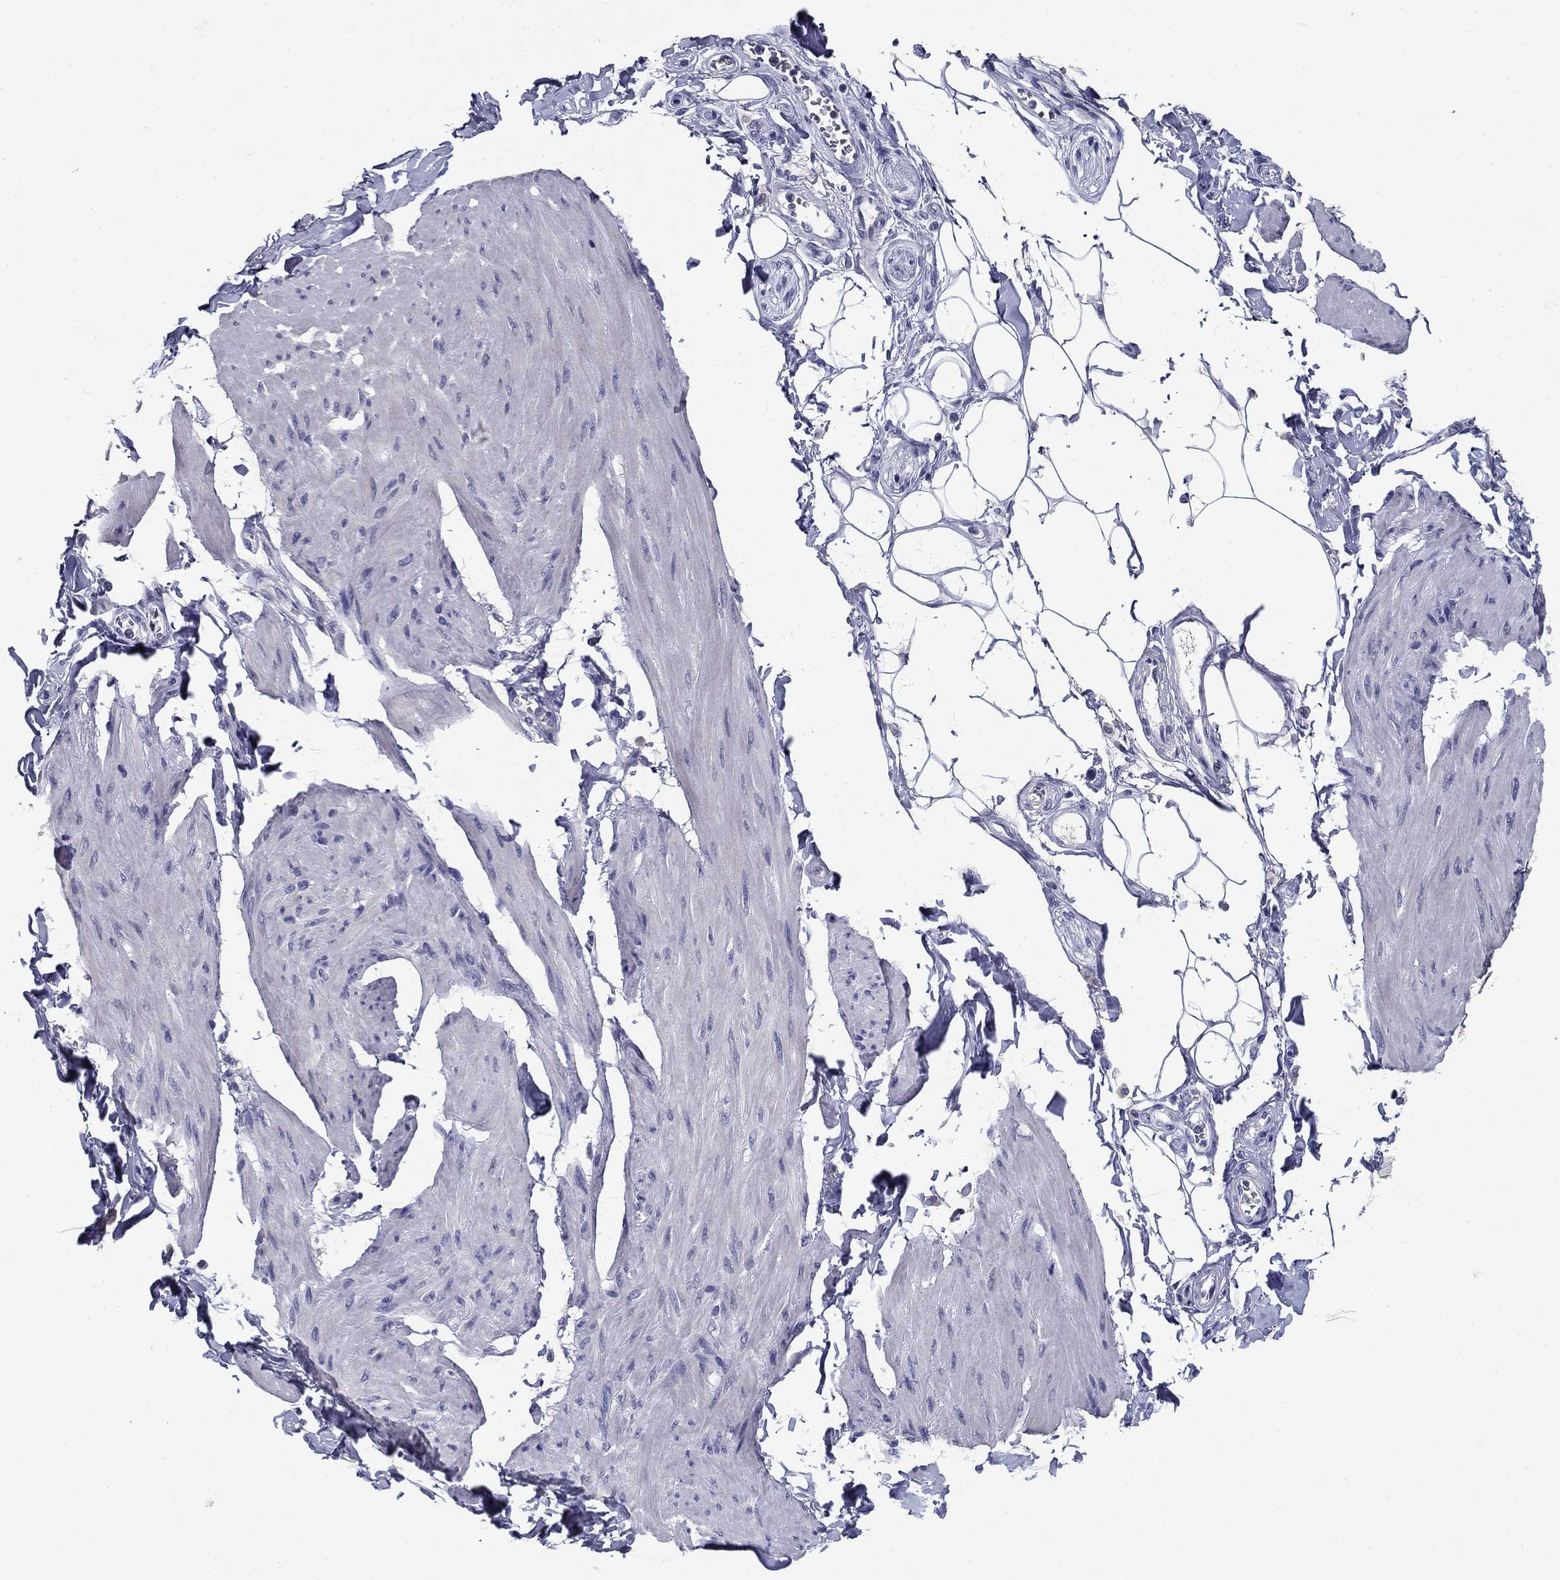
{"staining": {"intensity": "negative", "quantity": "none", "location": "none"}, "tissue": "smooth muscle", "cell_type": "Smooth muscle cells", "image_type": "normal", "snomed": [{"axis": "morphology", "description": "Normal tissue, NOS"}, {"axis": "topography", "description": "Adipose tissue"}, {"axis": "topography", "description": "Smooth muscle"}, {"axis": "topography", "description": "Peripheral nerve tissue"}], "caption": "The immunohistochemistry (IHC) image has no significant positivity in smooth muscle cells of smooth muscle. Nuclei are stained in blue.", "gene": "POMC", "patient": {"sex": "male", "age": 83}}